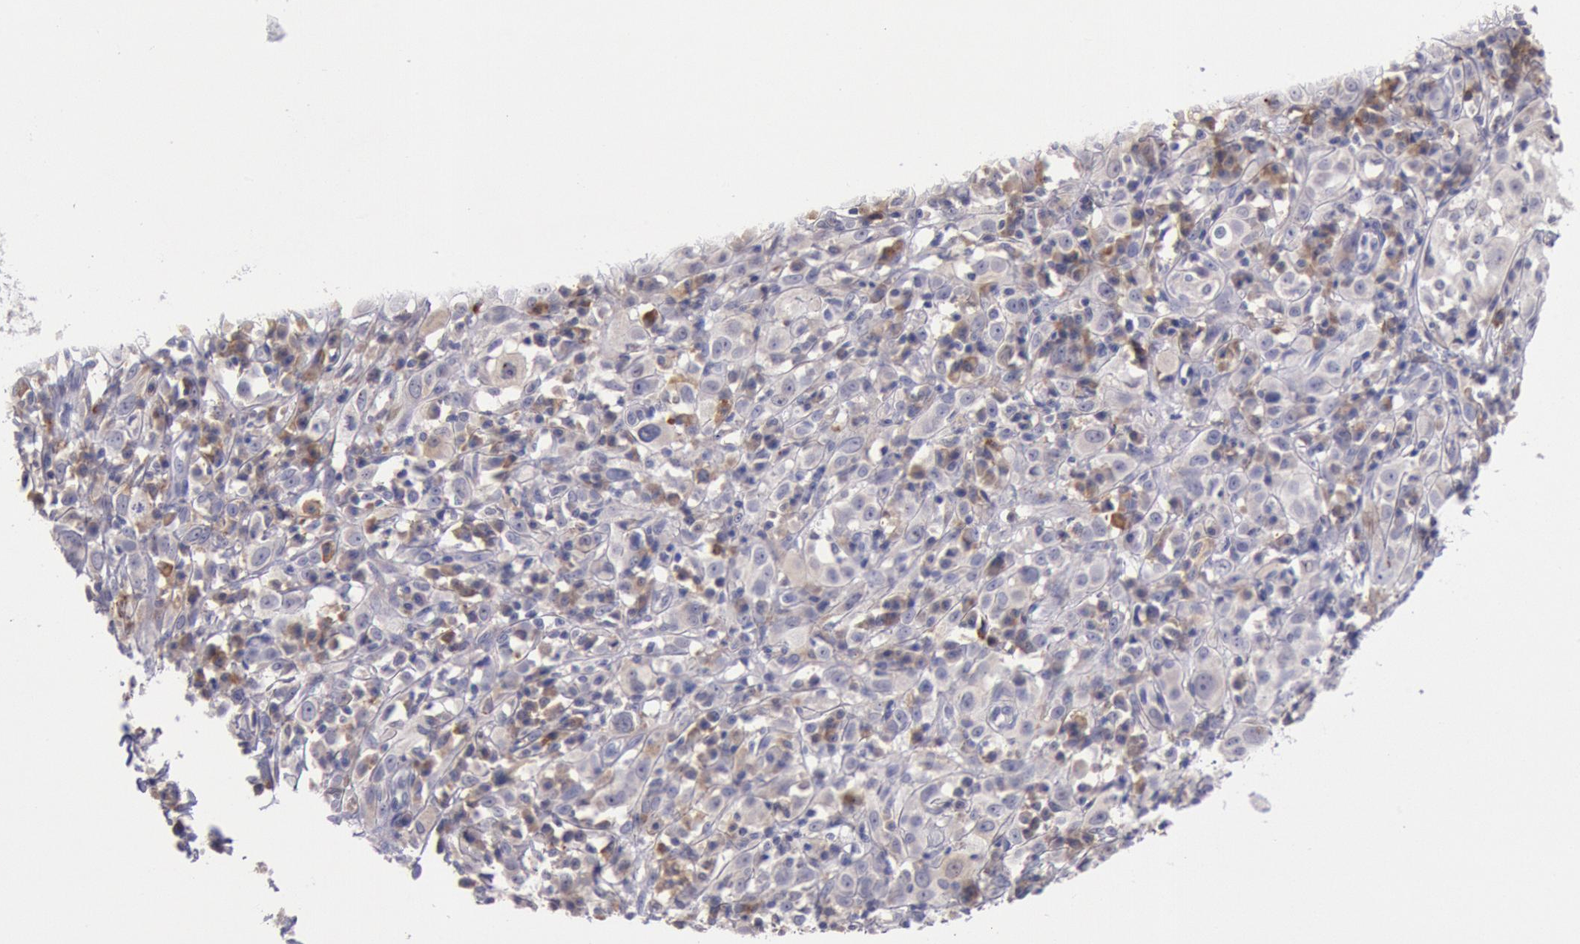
{"staining": {"intensity": "weak", "quantity": ">75%", "location": "cytoplasmic/membranous"}, "tissue": "melanoma", "cell_type": "Tumor cells", "image_type": "cancer", "snomed": [{"axis": "morphology", "description": "Malignant melanoma, NOS"}, {"axis": "topography", "description": "Skin"}], "caption": "Brown immunohistochemical staining in human malignant melanoma displays weak cytoplasmic/membranous staining in about >75% of tumor cells. (Stains: DAB in brown, nuclei in blue, Microscopy: brightfield microscopy at high magnification).", "gene": "GAL3ST1", "patient": {"sex": "female", "age": 52}}